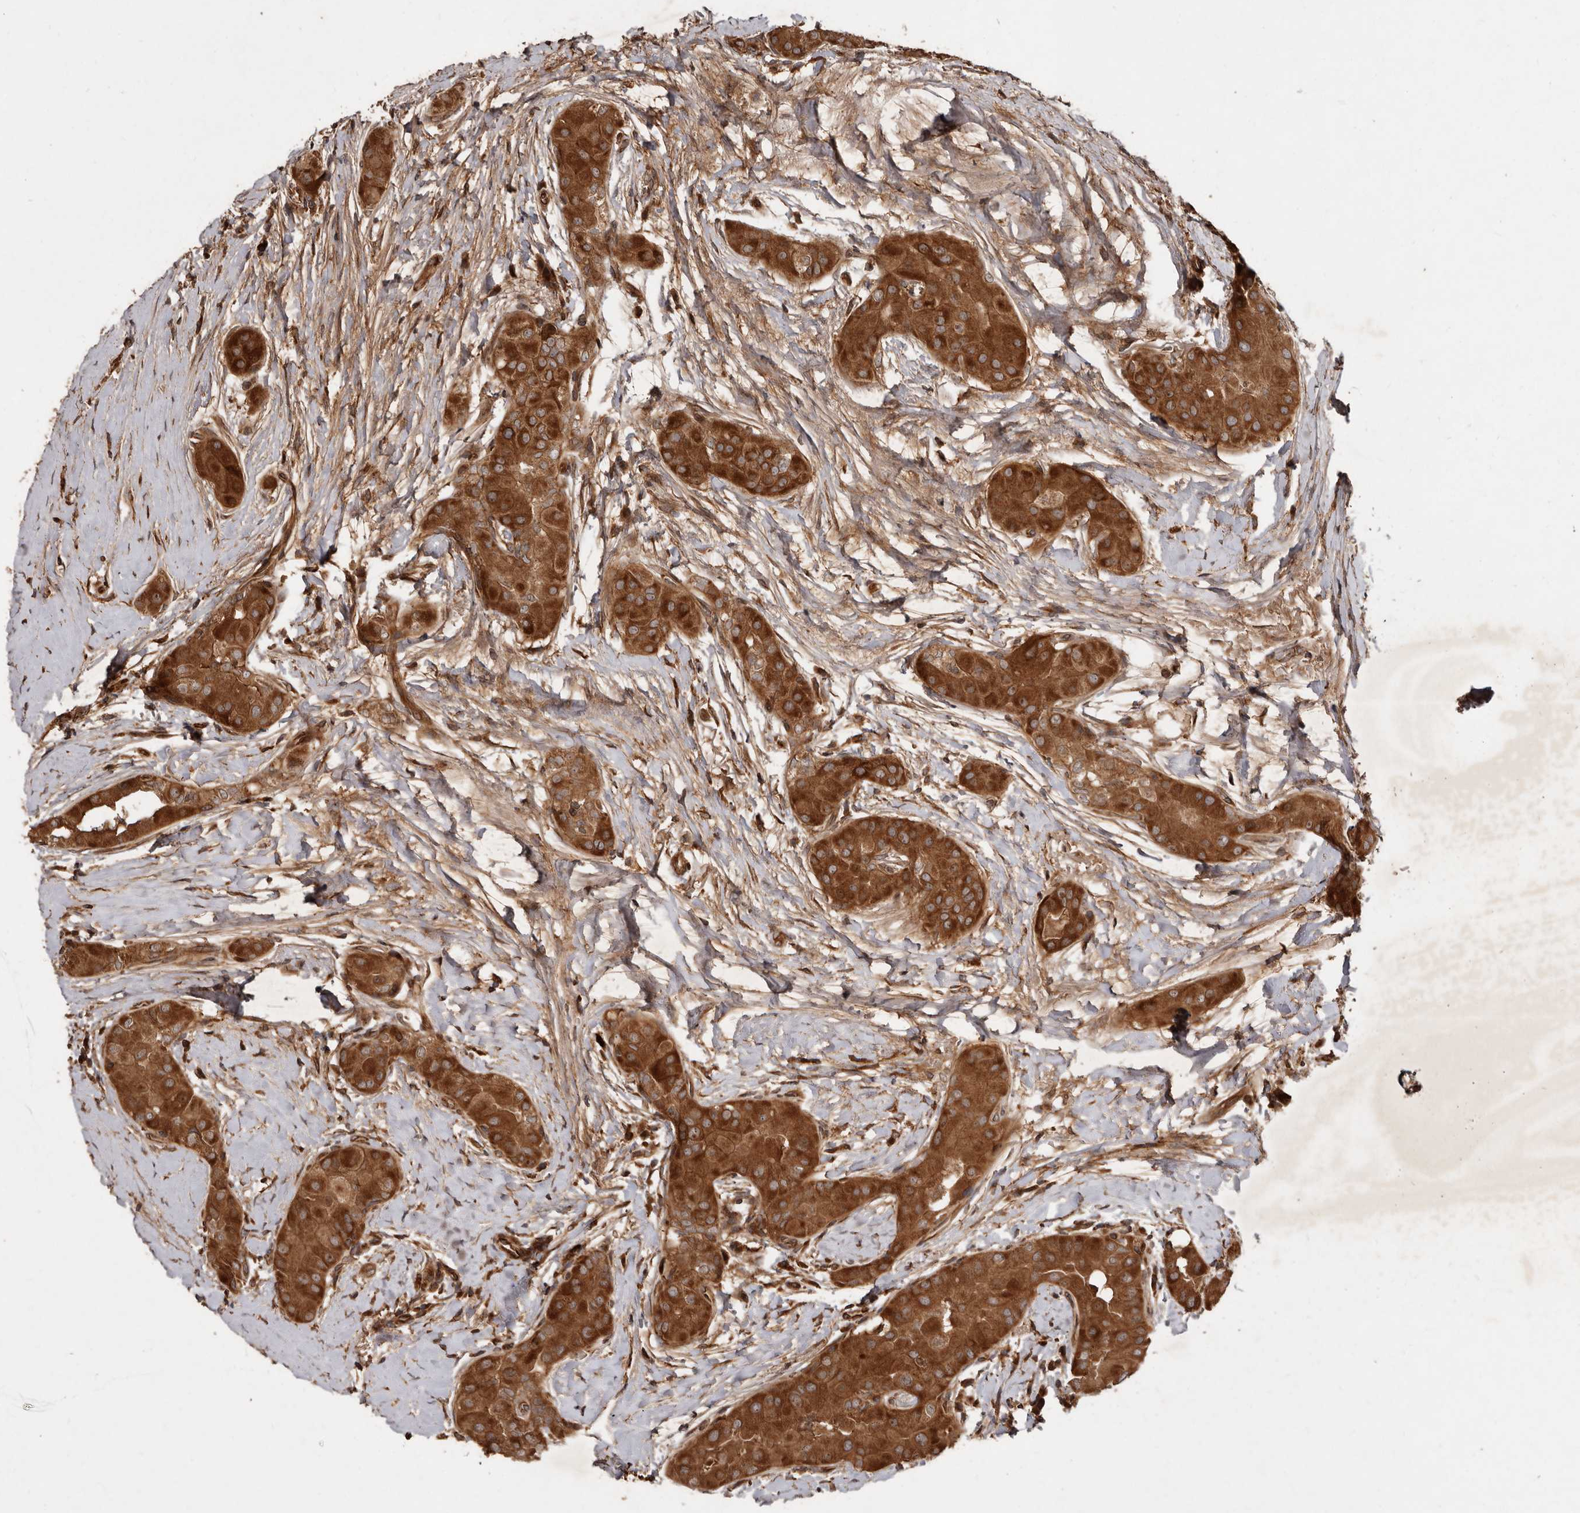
{"staining": {"intensity": "strong", "quantity": ">75%", "location": "cytoplasmic/membranous"}, "tissue": "thyroid cancer", "cell_type": "Tumor cells", "image_type": "cancer", "snomed": [{"axis": "morphology", "description": "Papillary adenocarcinoma, NOS"}, {"axis": "topography", "description": "Thyroid gland"}], "caption": "The histopathology image reveals immunohistochemical staining of thyroid cancer. There is strong cytoplasmic/membranous positivity is appreciated in approximately >75% of tumor cells.", "gene": "STK36", "patient": {"sex": "male", "age": 33}}